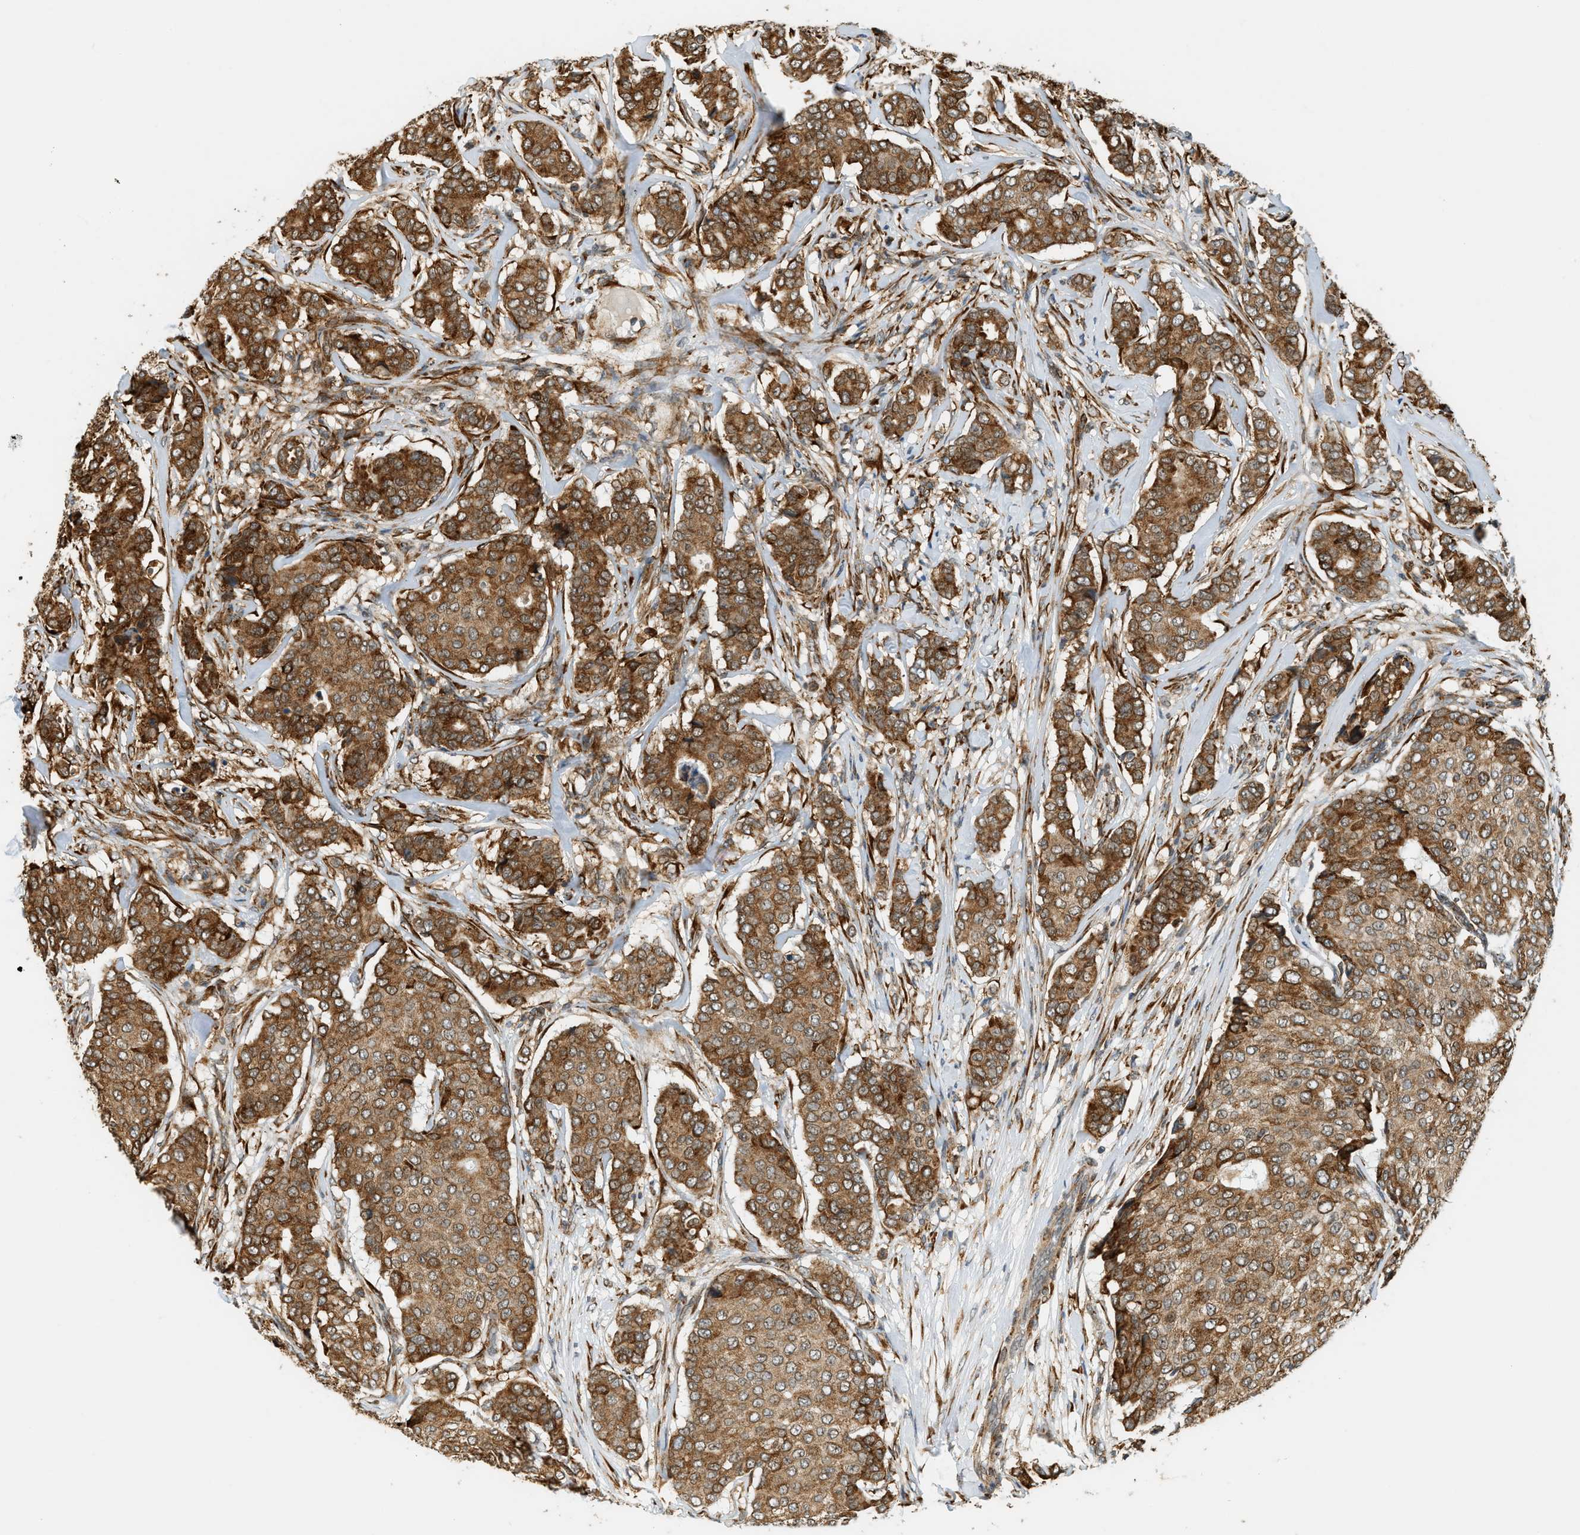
{"staining": {"intensity": "strong", "quantity": ">75%", "location": "cytoplasmic/membranous"}, "tissue": "breast cancer", "cell_type": "Tumor cells", "image_type": "cancer", "snomed": [{"axis": "morphology", "description": "Duct carcinoma"}, {"axis": "topography", "description": "Breast"}], "caption": "IHC photomicrograph of neoplastic tissue: human breast cancer stained using immunohistochemistry (IHC) exhibits high levels of strong protein expression localized specifically in the cytoplasmic/membranous of tumor cells, appearing as a cytoplasmic/membranous brown color.", "gene": "SEMA4D", "patient": {"sex": "female", "age": 75}}